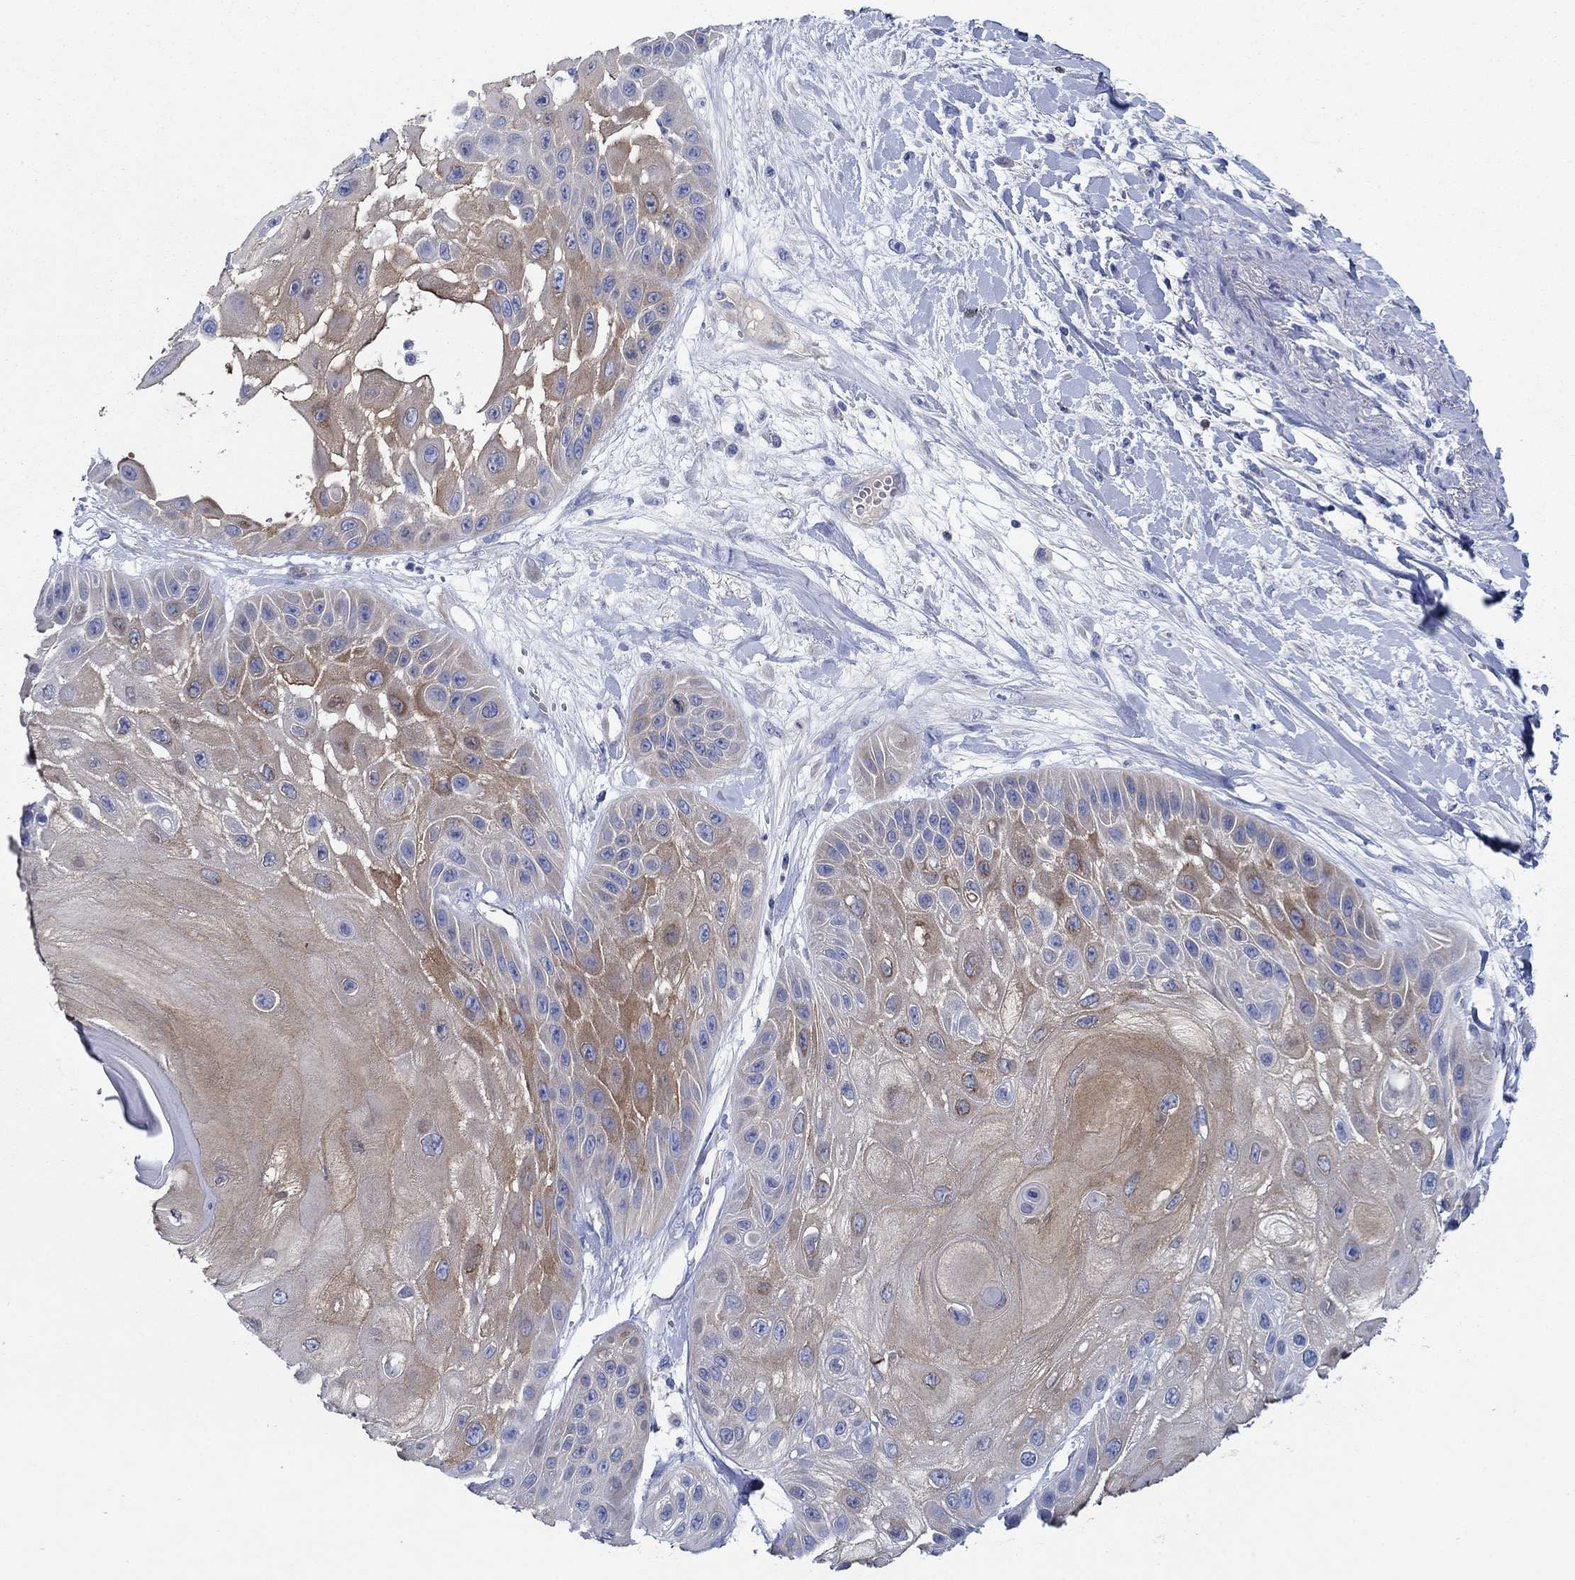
{"staining": {"intensity": "moderate", "quantity": "25%-75%", "location": "cytoplasmic/membranous"}, "tissue": "skin cancer", "cell_type": "Tumor cells", "image_type": "cancer", "snomed": [{"axis": "morphology", "description": "Normal tissue, NOS"}, {"axis": "morphology", "description": "Squamous cell carcinoma, NOS"}, {"axis": "topography", "description": "Skin"}], "caption": "Skin cancer tissue exhibits moderate cytoplasmic/membranous positivity in approximately 25%-75% of tumor cells", "gene": "TRIM16", "patient": {"sex": "male", "age": 79}}